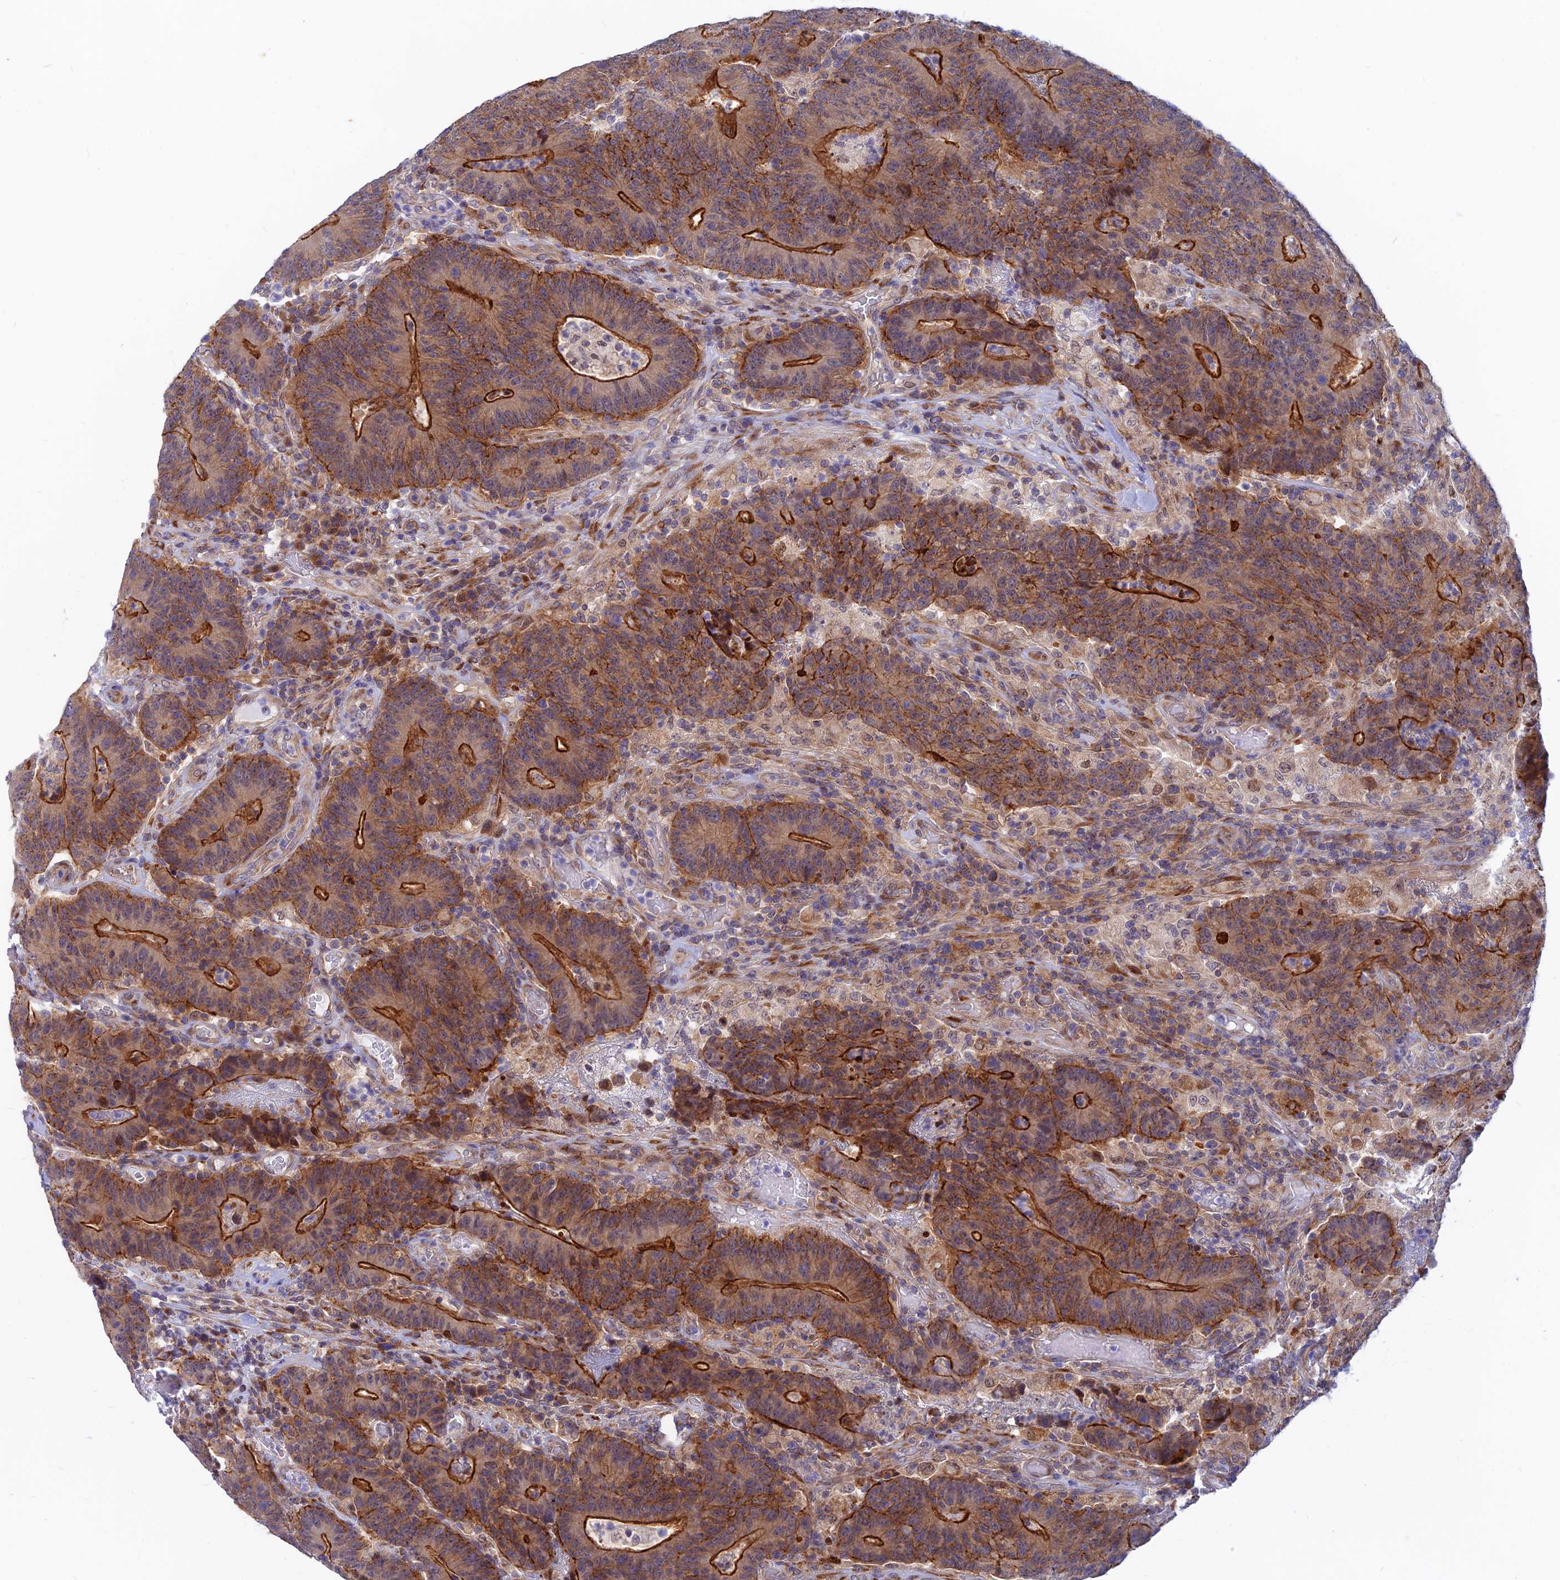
{"staining": {"intensity": "strong", "quantity": "25%-75%", "location": "cytoplasmic/membranous"}, "tissue": "colorectal cancer", "cell_type": "Tumor cells", "image_type": "cancer", "snomed": [{"axis": "morphology", "description": "Normal tissue, NOS"}, {"axis": "morphology", "description": "Adenocarcinoma, NOS"}, {"axis": "topography", "description": "Colon"}], "caption": "Colorectal cancer stained with a protein marker displays strong staining in tumor cells.", "gene": "DNAJC16", "patient": {"sex": "female", "age": 75}}